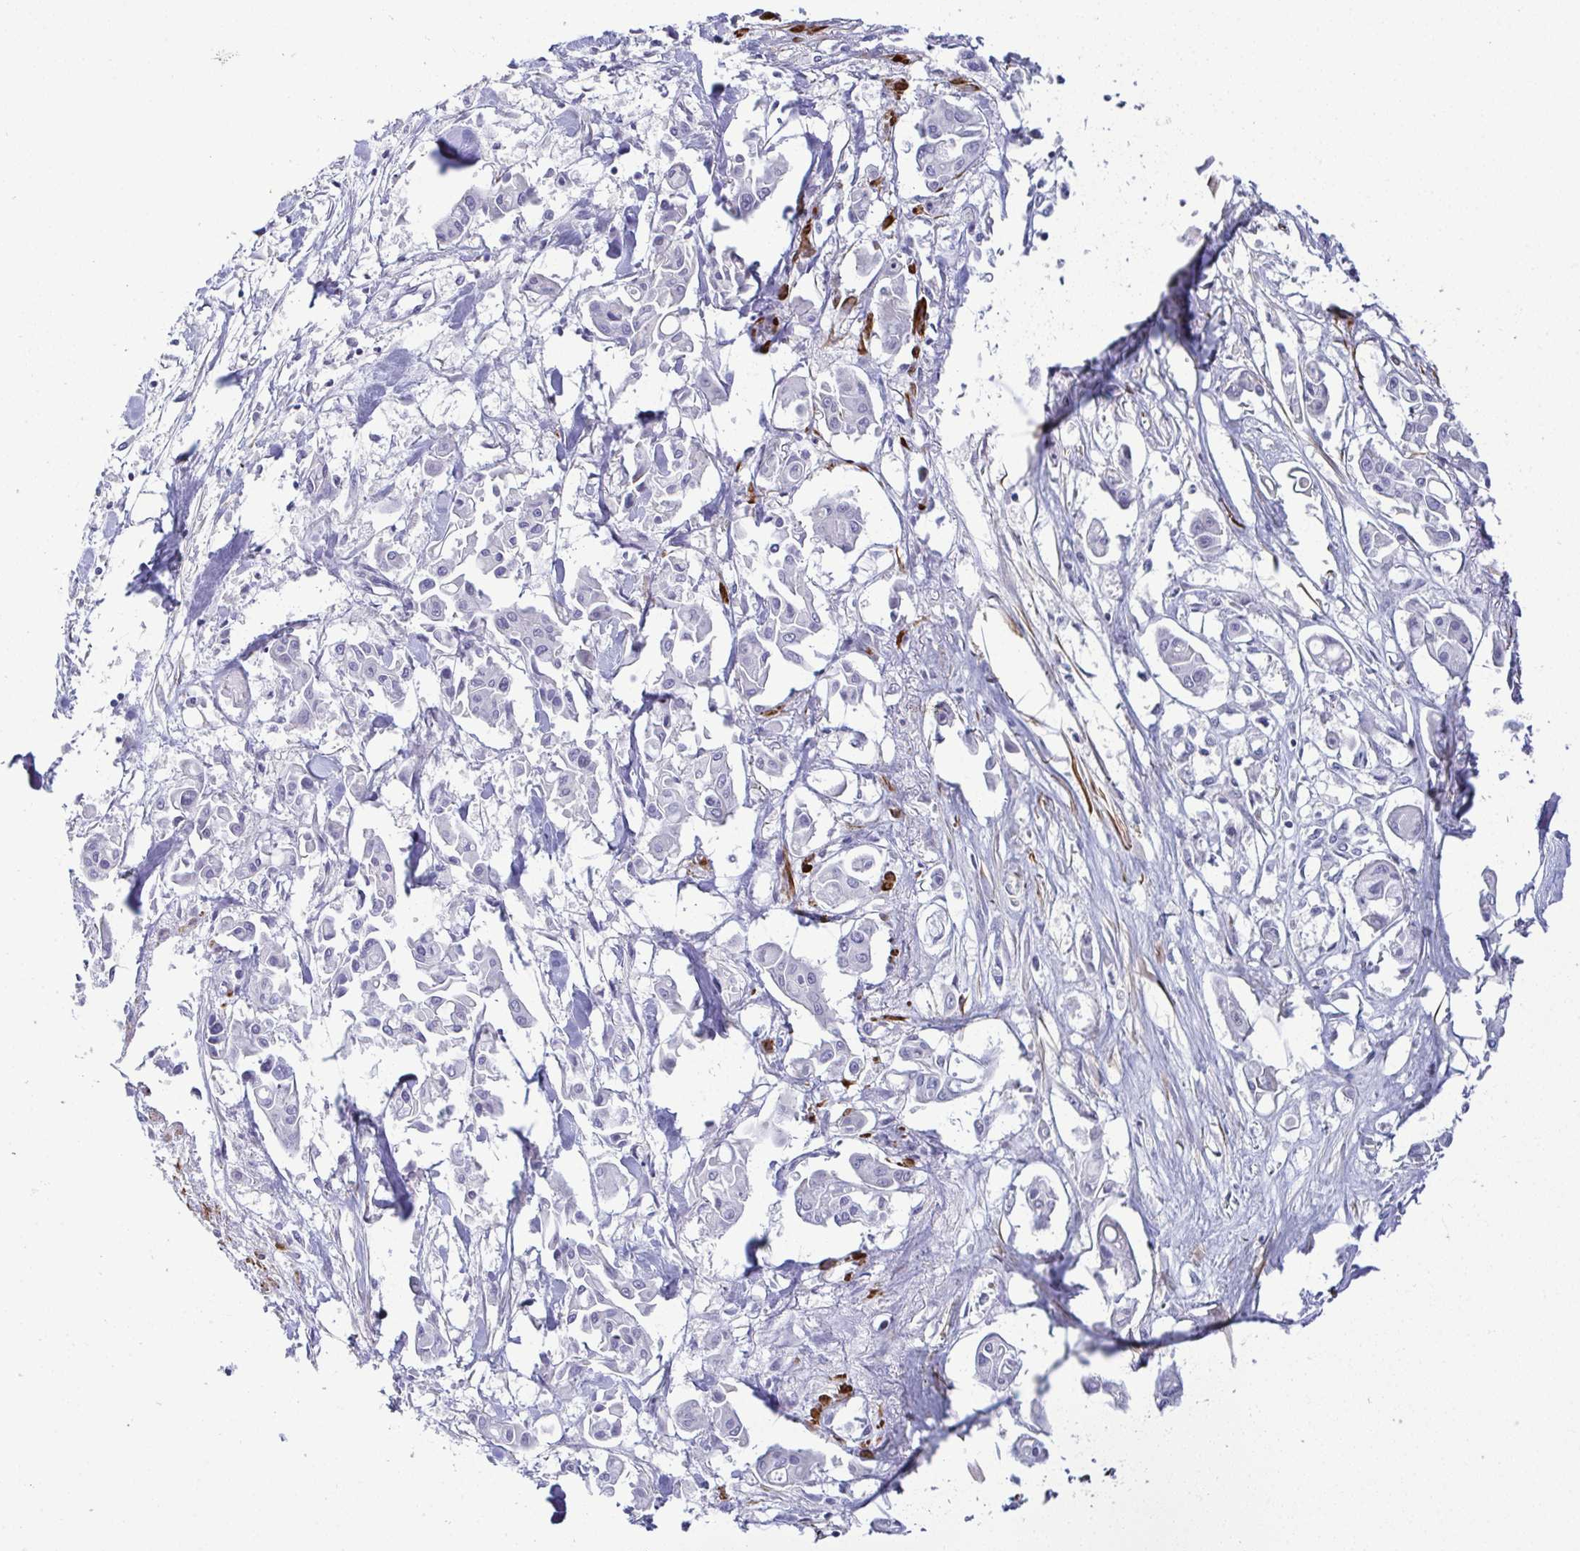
{"staining": {"intensity": "negative", "quantity": "none", "location": "none"}, "tissue": "pancreatic cancer", "cell_type": "Tumor cells", "image_type": "cancer", "snomed": [{"axis": "morphology", "description": "Adenocarcinoma, NOS"}, {"axis": "topography", "description": "Pancreas"}], "caption": "Immunohistochemistry (IHC) histopathology image of neoplastic tissue: adenocarcinoma (pancreatic) stained with DAB (3,3'-diaminobenzidine) shows no significant protein expression in tumor cells.", "gene": "CFAP97D1", "patient": {"sex": "male", "age": 61}}